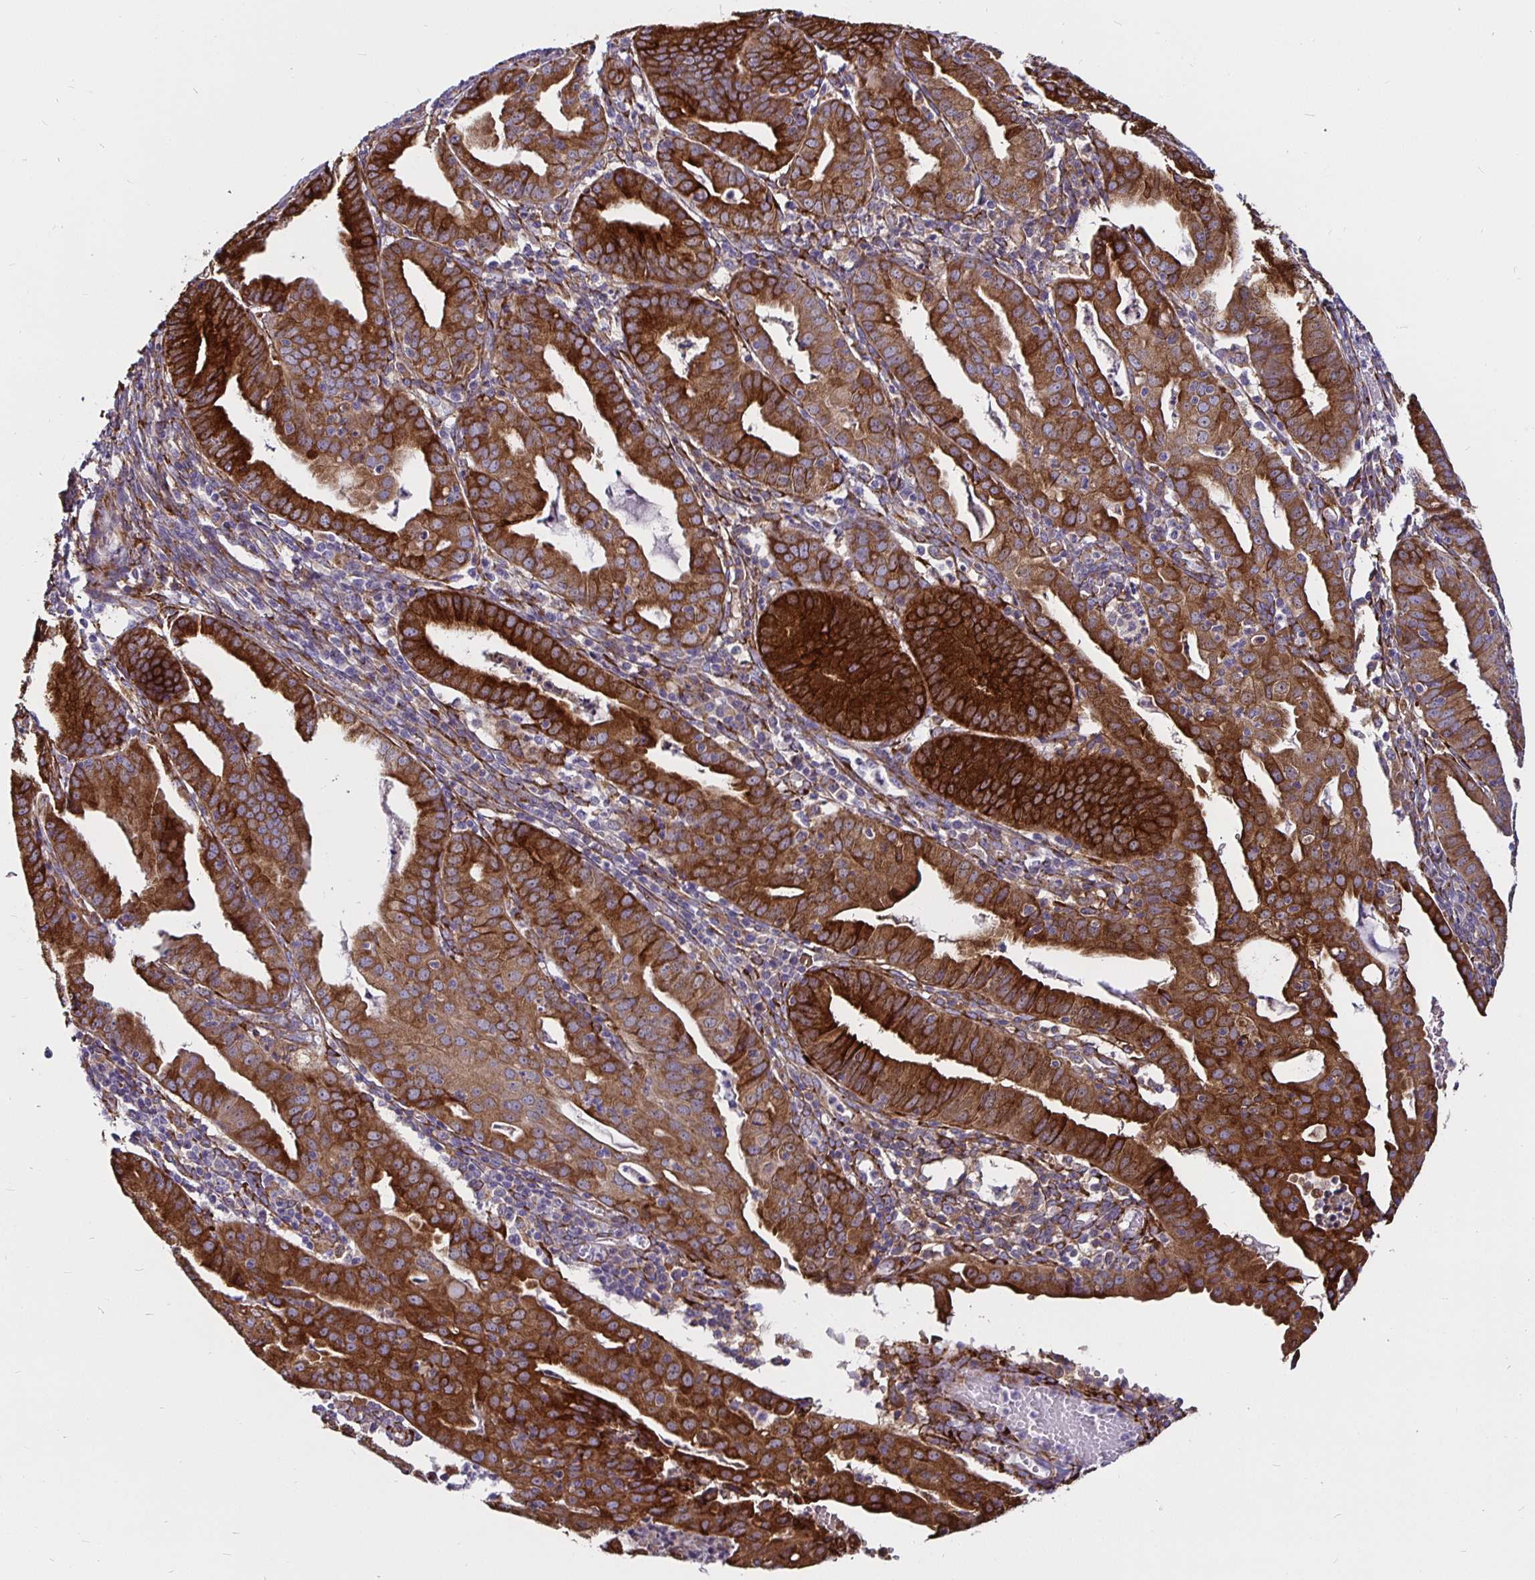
{"staining": {"intensity": "strong", "quantity": ">75%", "location": "cytoplasmic/membranous"}, "tissue": "endometrial cancer", "cell_type": "Tumor cells", "image_type": "cancer", "snomed": [{"axis": "morphology", "description": "Adenocarcinoma, NOS"}, {"axis": "topography", "description": "Endometrium"}], "caption": "This is an image of IHC staining of endometrial cancer (adenocarcinoma), which shows strong positivity in the cytoplasmic/membranous of tumor cells.", "gene": "P4HA2", "patient": {"sex": "female", "age": 60}}